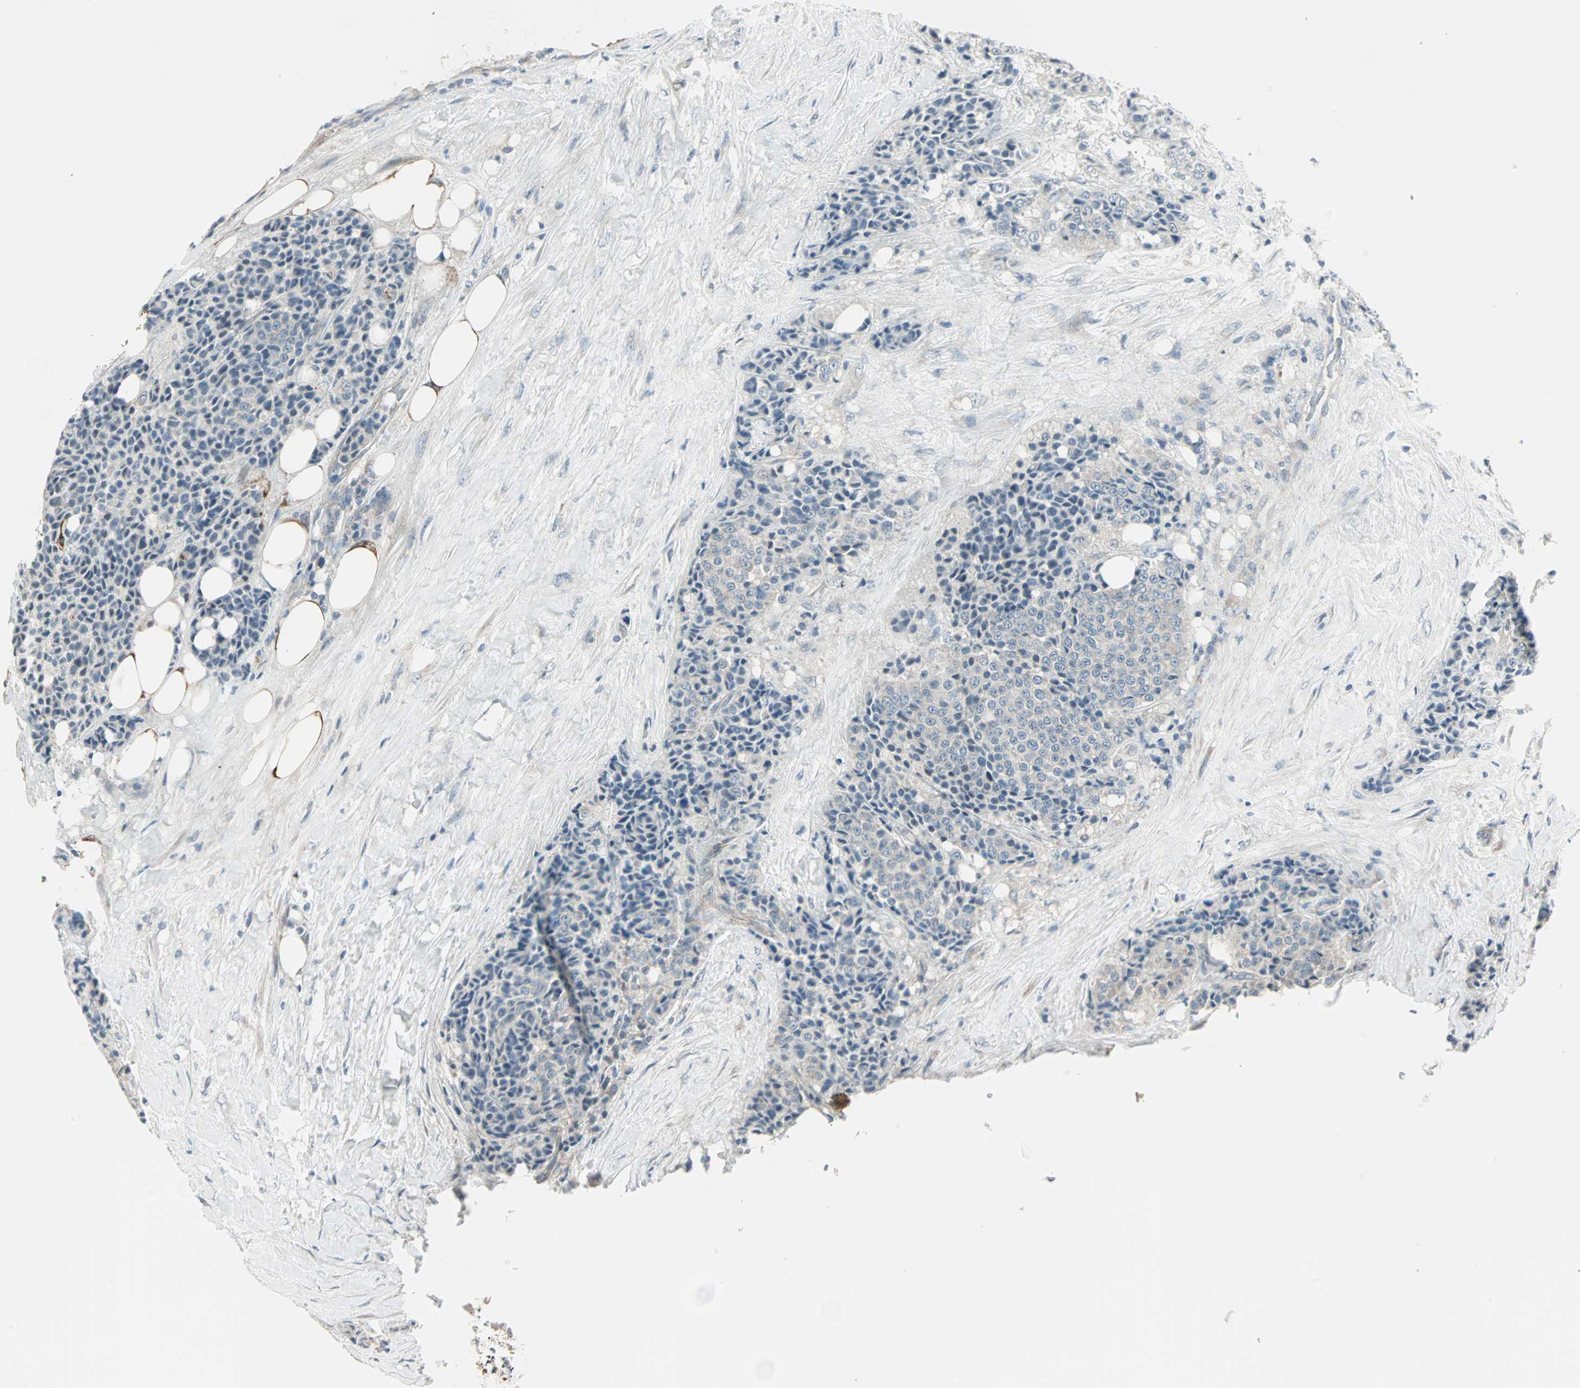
{"staining": {"intensity": "negative", "quantity": "none", "location": "none"}, "tissue": "carcinoid", "cell_type": "Tumor cells", "image_type": "cancer", "snomed": [{"axis": "morphology", "description": "Carcinoid, malignant, NOS"}, {"axis": "topography", "description": "Colon"}], "caption": "A histopathology image of malignant carcinoid stained for a protein displays no brown staining in tumor cells.", "gene": "ZFP36", "patient": {"sex": "female", "age": 61}}